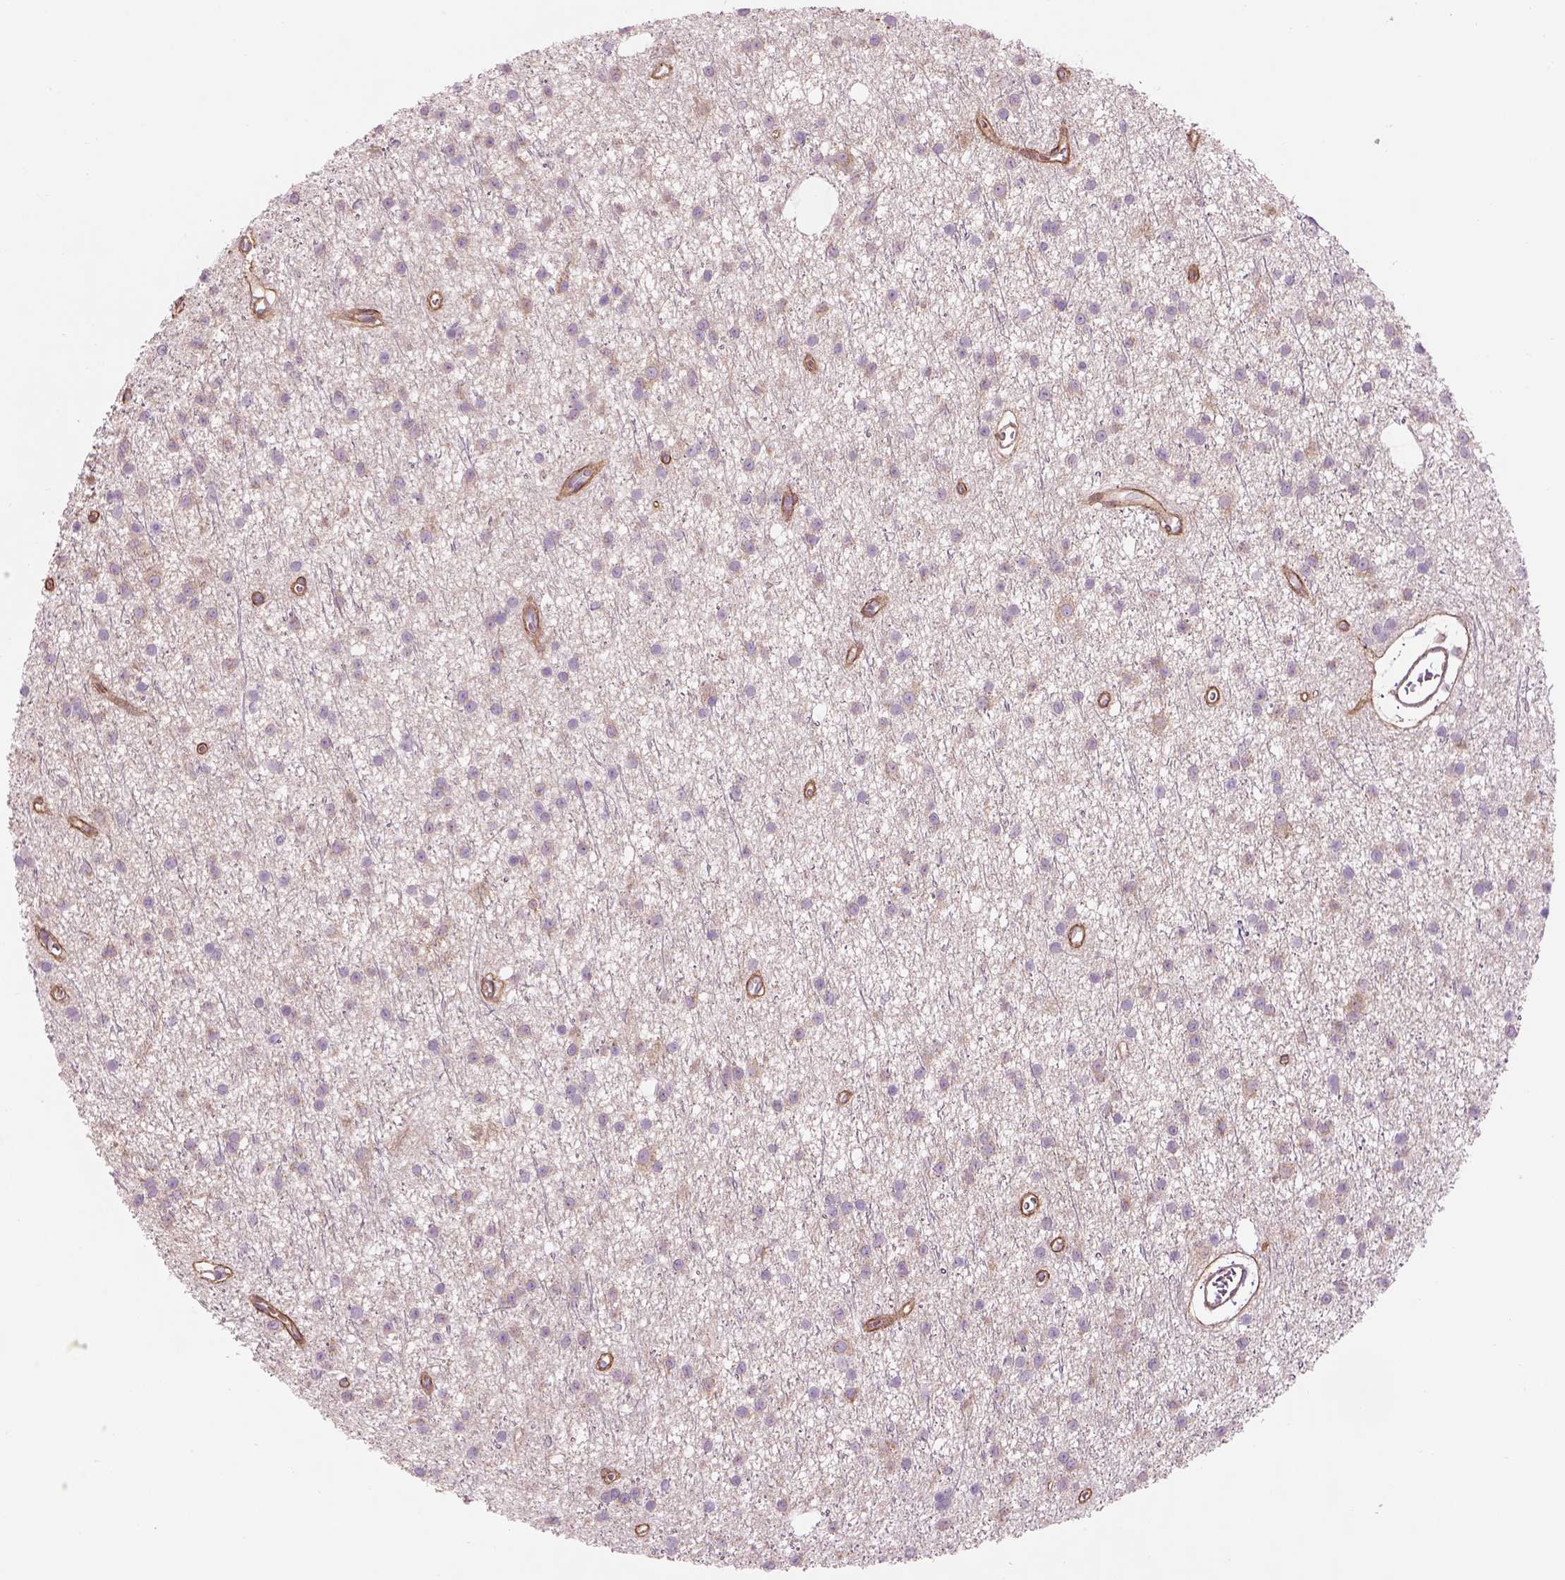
{"staining": {"intensity": "weak", "quantity": "<25%", "location": "cytoplasmic/membranous"}, "tissue": "glioma", "cell_type": "Tumor cells", "image_type": "cancer", "snomed": [{"axis": "morphology", "description": "Glioma, malignant, Low grade"}, {"axis": "topography", "description": "Brain"}], "caption": "This is an immunohistochemistry histopathology image of malignant low-grade glioma. There is no positivity in tumor cells.", "gene": "IFT52", "patient": {"sex": "male", "age": 27}}